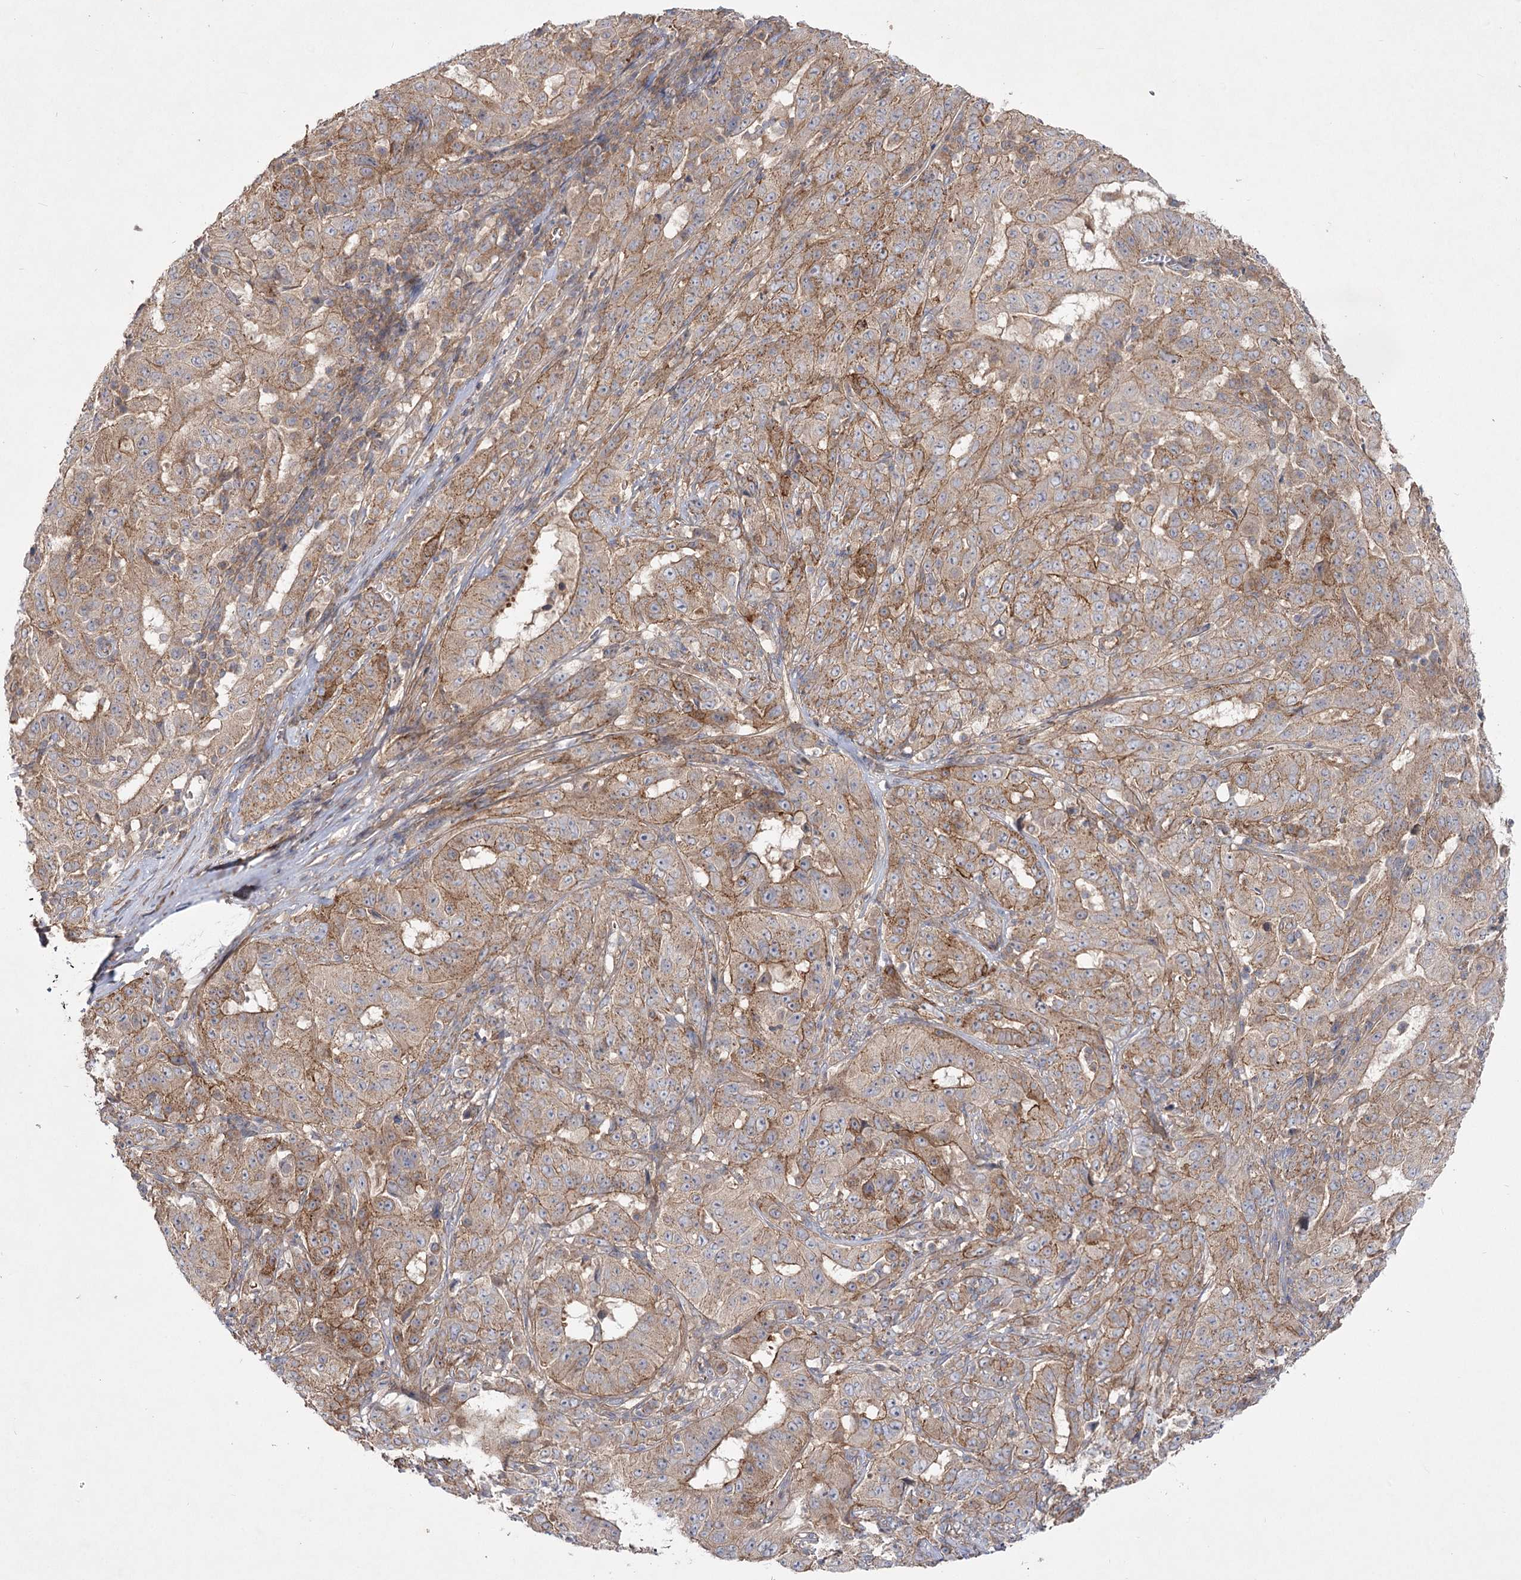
{"staining": {"intensity": "moderate", "quantity": ">75%", "location": "cytoplasmic/membranous"}, "tissue": "pancreatic cancer", "cell_type": "Tumor cells", "image_type": "cancer", "snomed": [{"axis": "morphology", "description": "Adenocarcinoma, NOS"}, {"axis": "topography", "description": "Pancreas"}], "caption": "Tumor cells reveal medium levels of moderate cytoplasmic/membranous positivity in approximately >75% of cells in human pancreatic cancer. The protein is stained brown, and the nuclei are stained in blue (DAB IHC with brightfield microscopy, high magnification).", "gene": "KIAA0825", "patient": {"sex": "male", "age": 63}}